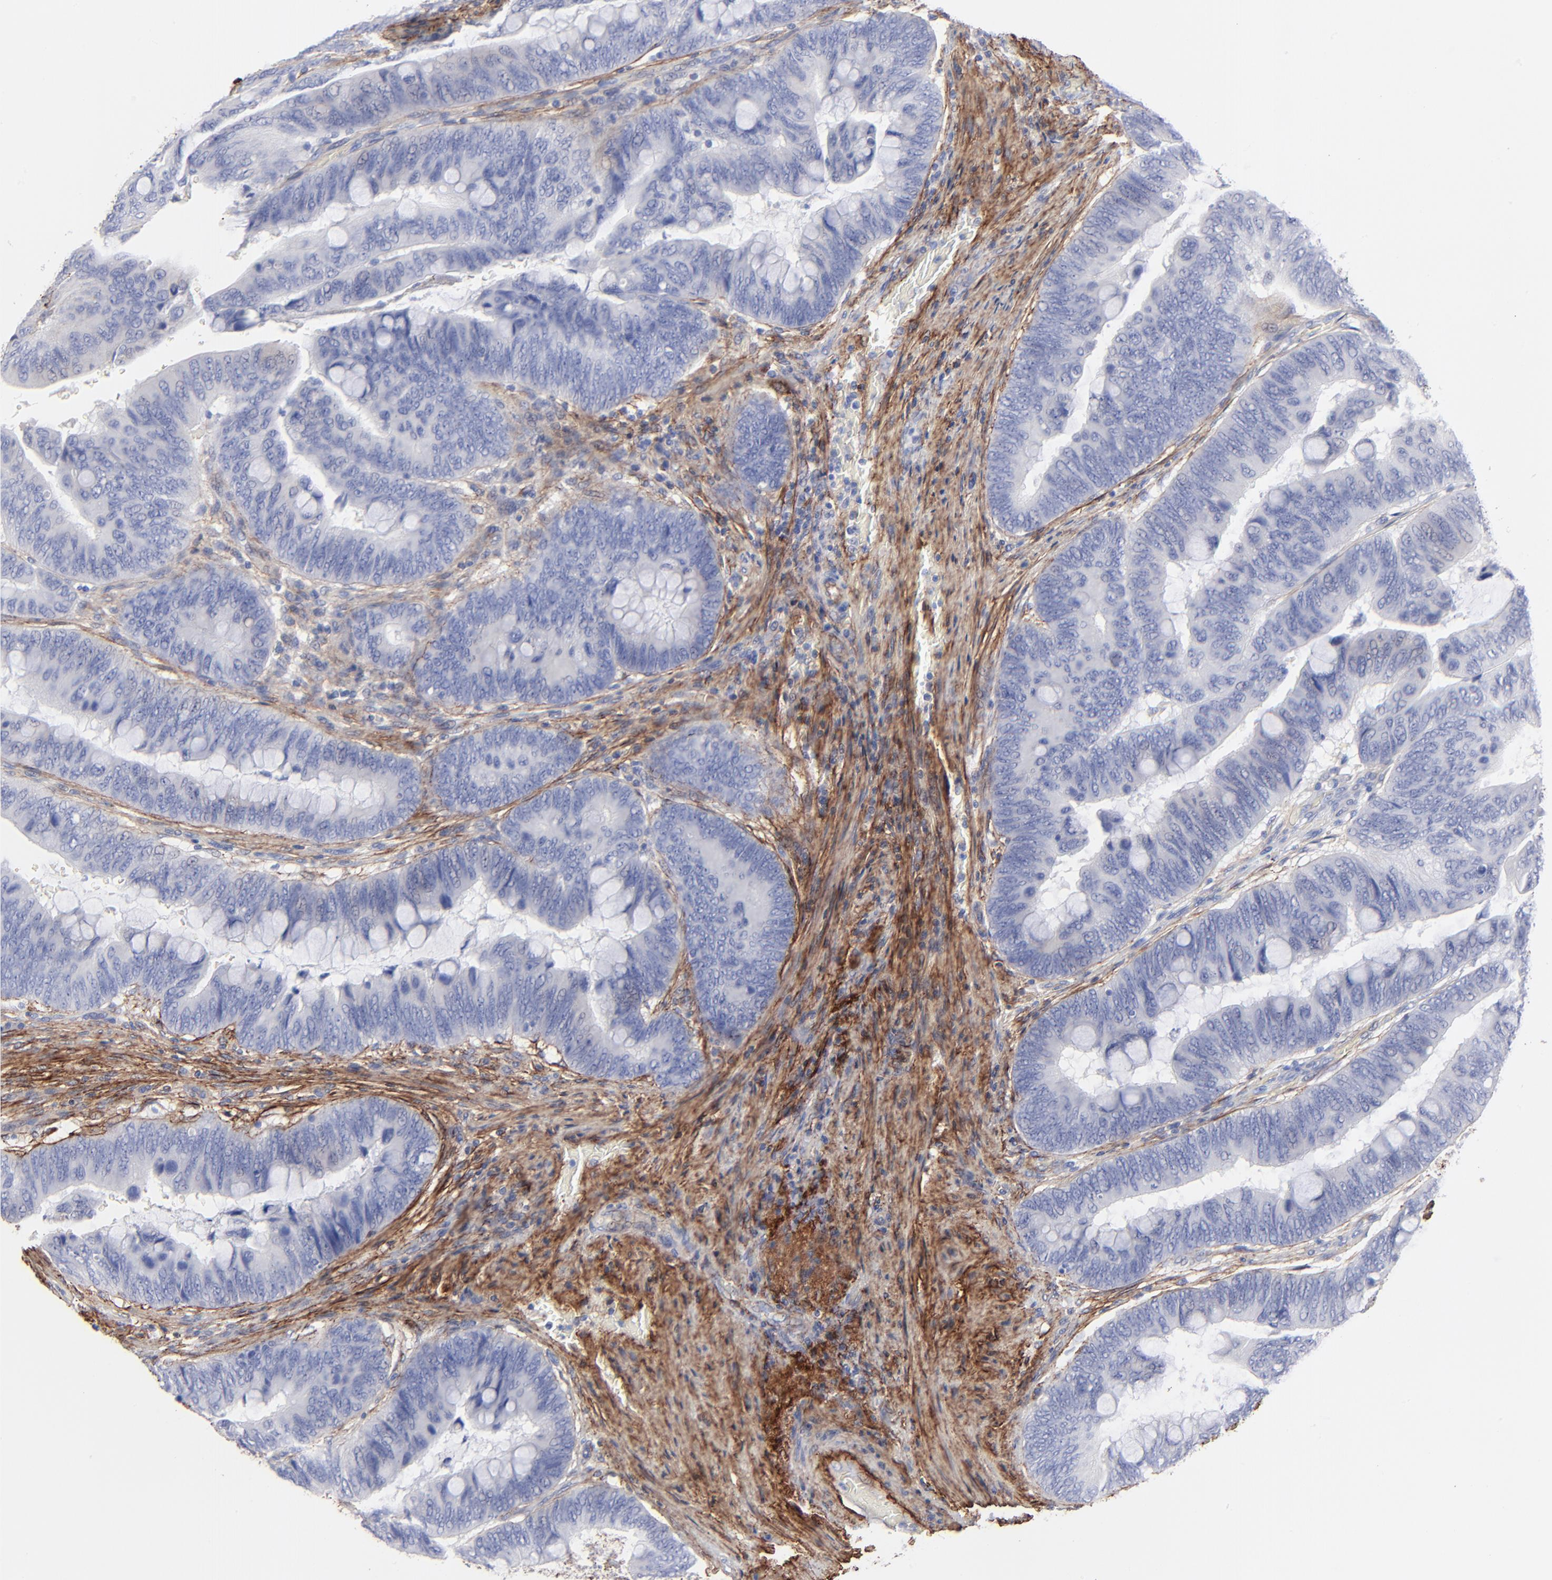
{"staining": {"intensity": "negative", "quantity": "none", "location": "none"}, "tissue": "colorectal cancer", "cell_type": "Tumor cells", "image_type": "cancer", "snomed": [{"axis": "morphology", "description": "Normal tissue, NOS"}, {"axis": "morphology", "description": "Adenocarcinoma, NOS"}, {"axis": "topography", "description": "Rectum"}], "caption": "A high-resolution image shows immunohistochemistry (IHC) staining of colorectal cancer (adenocarcinoma), which shows no significant positivity in tumor cells.", "gene": "FBLN2", "patient": {"sex": "male", "age": 92}}